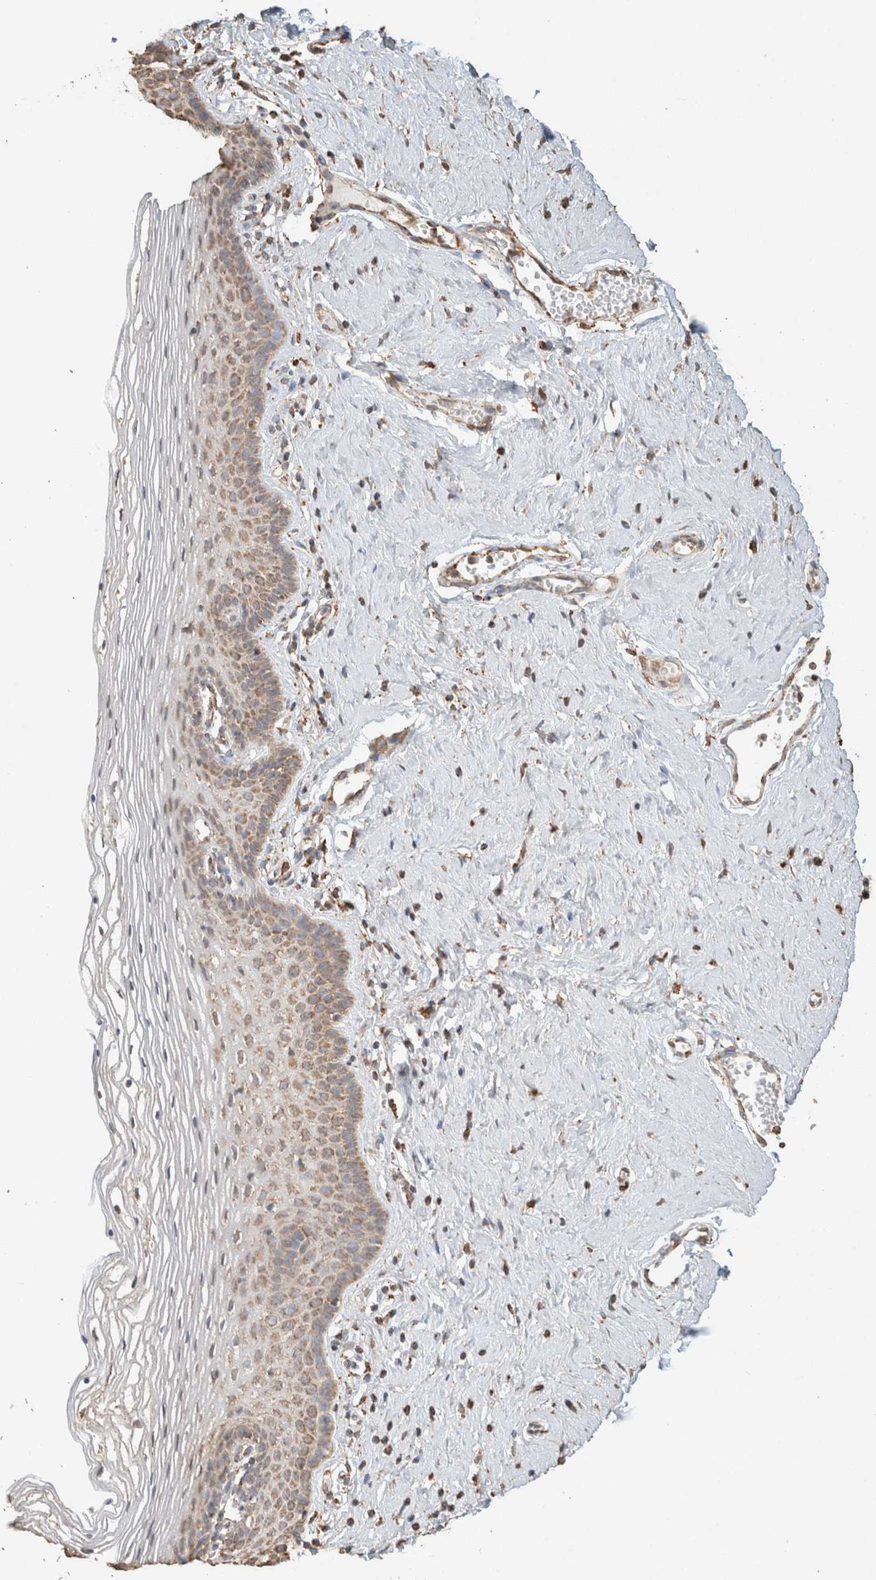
{"staining": {"intensity": "moderate", "quantity": "25%-75%", "location": "cytoplasmic/membranous"}, "tissue": "vagina", "cell_type": "Squamous epithelial cells", "image_type": "normal", "snomed": [{"axis": "morphology", "description": "Normal tissue, NOS"}, {"axis": "topography", "description": "Vagina"}], "caption": "Protein expression analysis of unremarkable human vagina reveals moderate cytoplasmic/membranous staining in about 25%-75% of squamous epithelial cells.", "gene": "SDC2", "patient": {"sex": "female", "age": 32}}